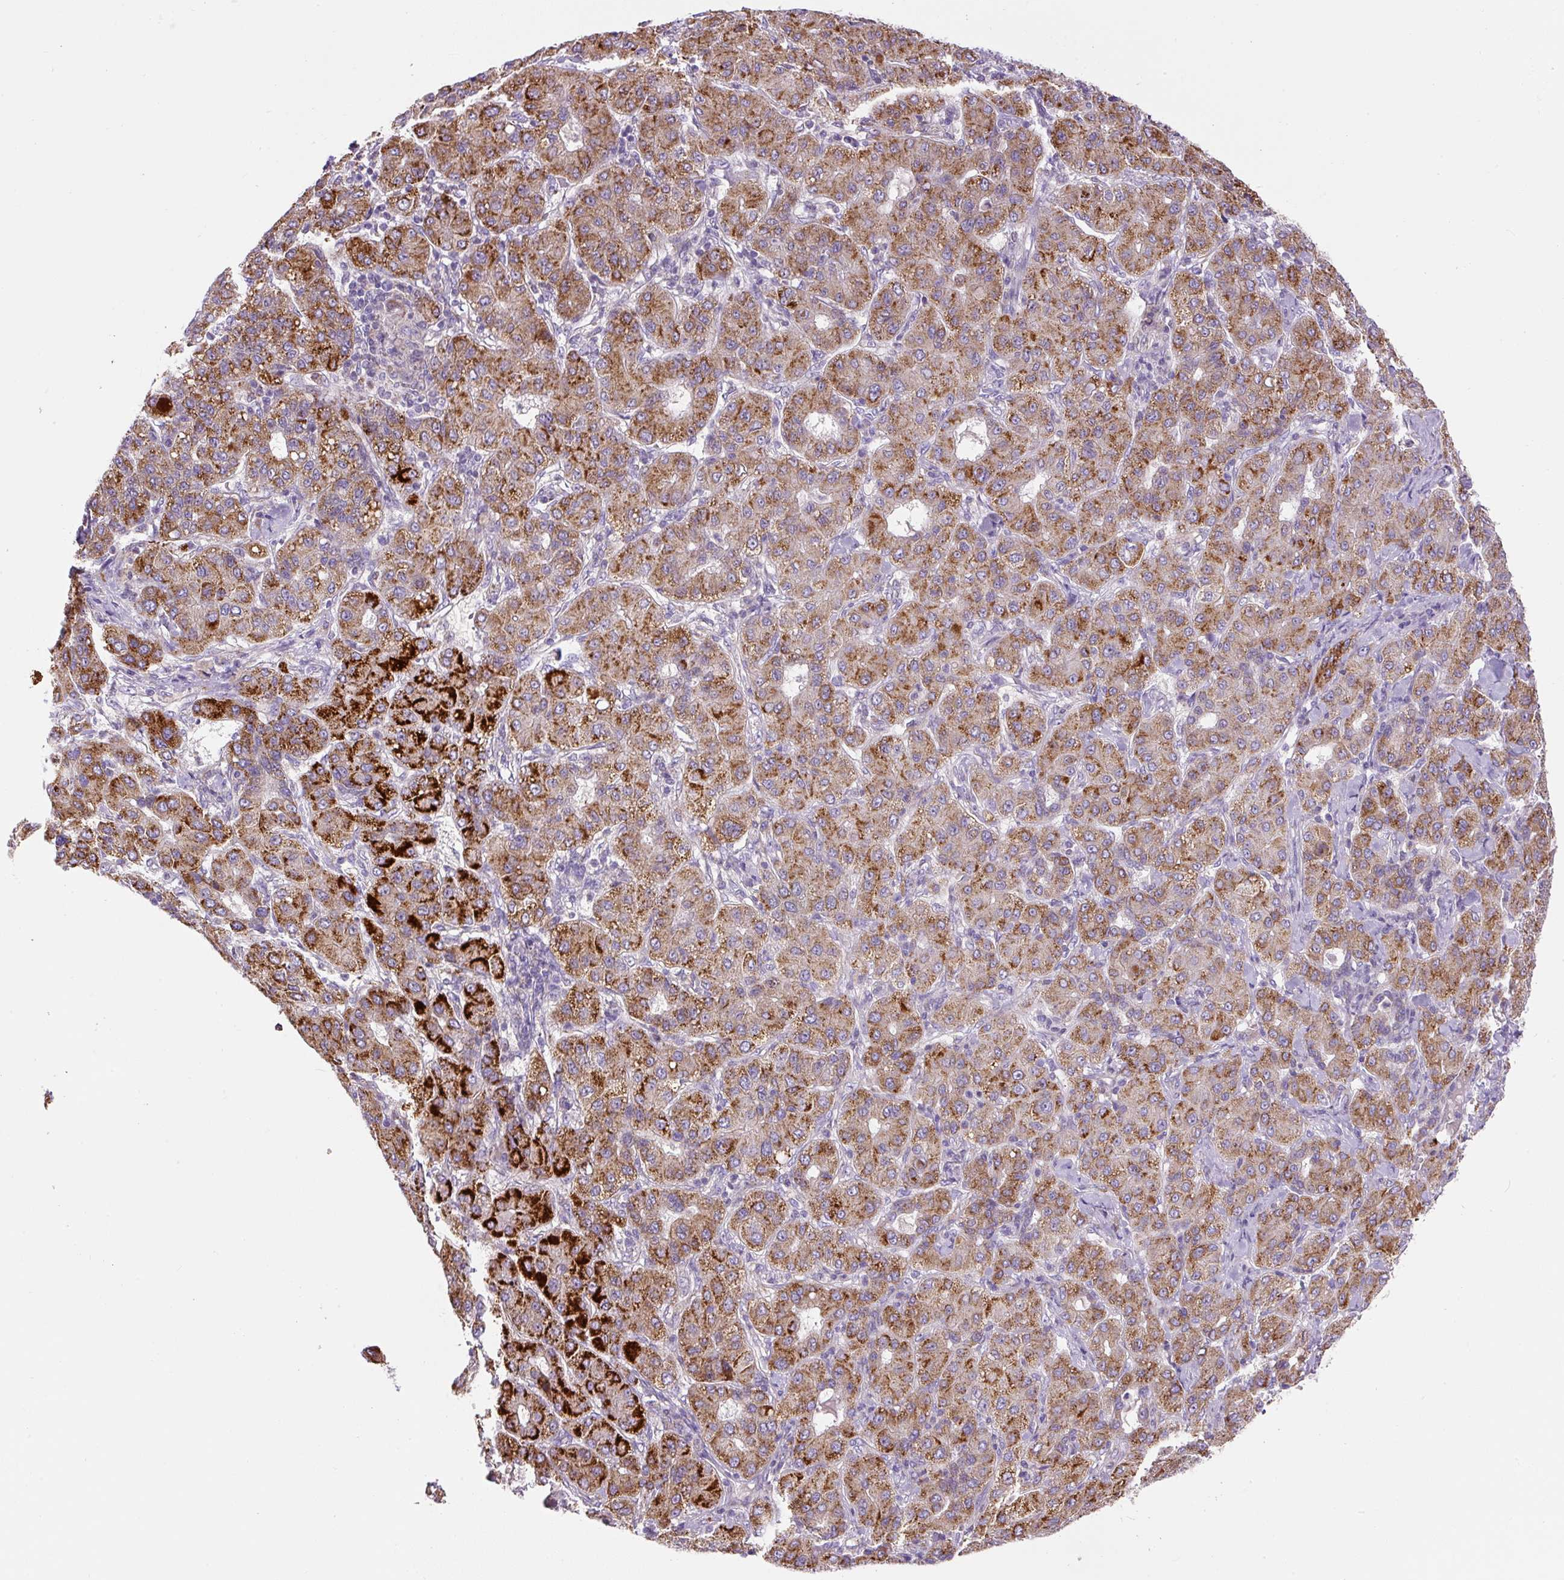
{"staining": {"intensity": "strong", "quantity": "25%-75%", "location": "cytoplasmic/membranous"}, "tissue": "liver cancer", "cell_type": "Tumor cells", "image_type": "cancer", "snomed": [{"axis": "morphology", "description": "Carcinoma, Hepatocellular, NOS"}, {"axis": "topography", "description": "Liver"}], "caption": "IHC staining of liver cancer (hepatocellular carcinoma), which demonstrates high levels of strong cytoplasmic/membranous staining in about 25%-75% of tumor cells indicating strong cytoplasmic/membranous protein expression. The staining was performed using DAB (brown) for protein detection and nuclei were counterstained in hematoxylin (blue).", "gene": "ZNF596", "patient": {"sex": "male", "age": 65}}